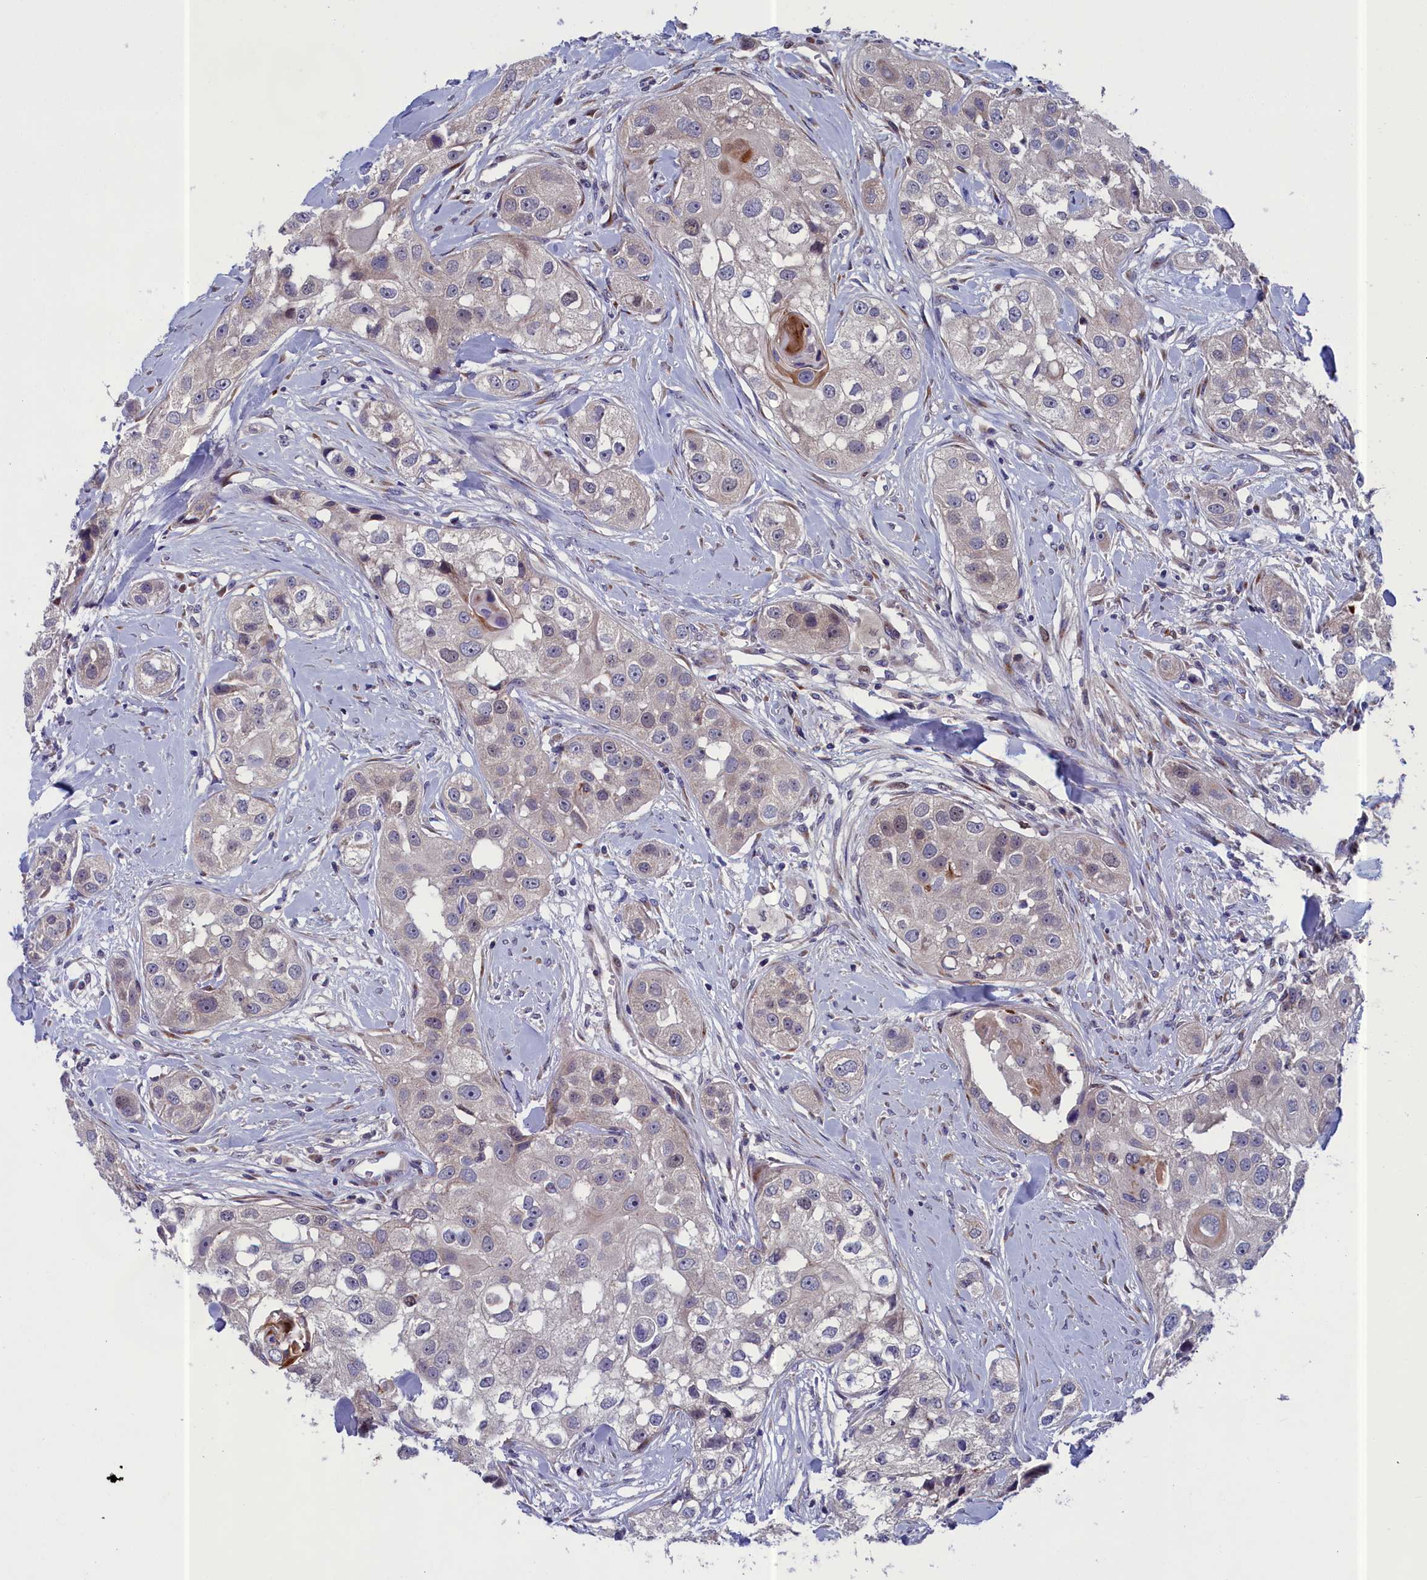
{"staining": {"intensity": "strong", "quantity": "<25%", "location": "cytoplasmic/membranous"}, "tissue": "head and neck cancer", "cell_type": "Tumor cells", "image_type": "cancer", "snomed": [{"axis": "morphology", "description": "Normal tissue, NOS"}, {"axis": "morphology", "description": "Squamous cell carcinoma, NOS"}, {"axis": "topography", "description": "Skeletal muscle"}, {"axis": "topography", "description": "Head-Neck"}], "caption": "Squamous cell carcinoma (head and neck) was stained to show a protein in brown. There is medium levels of strong cytoplasmic/membranous staining in approximately <25% of tumor cells.", "gene": "LIG1", "patient": {"sex": "male", "age": 51}}